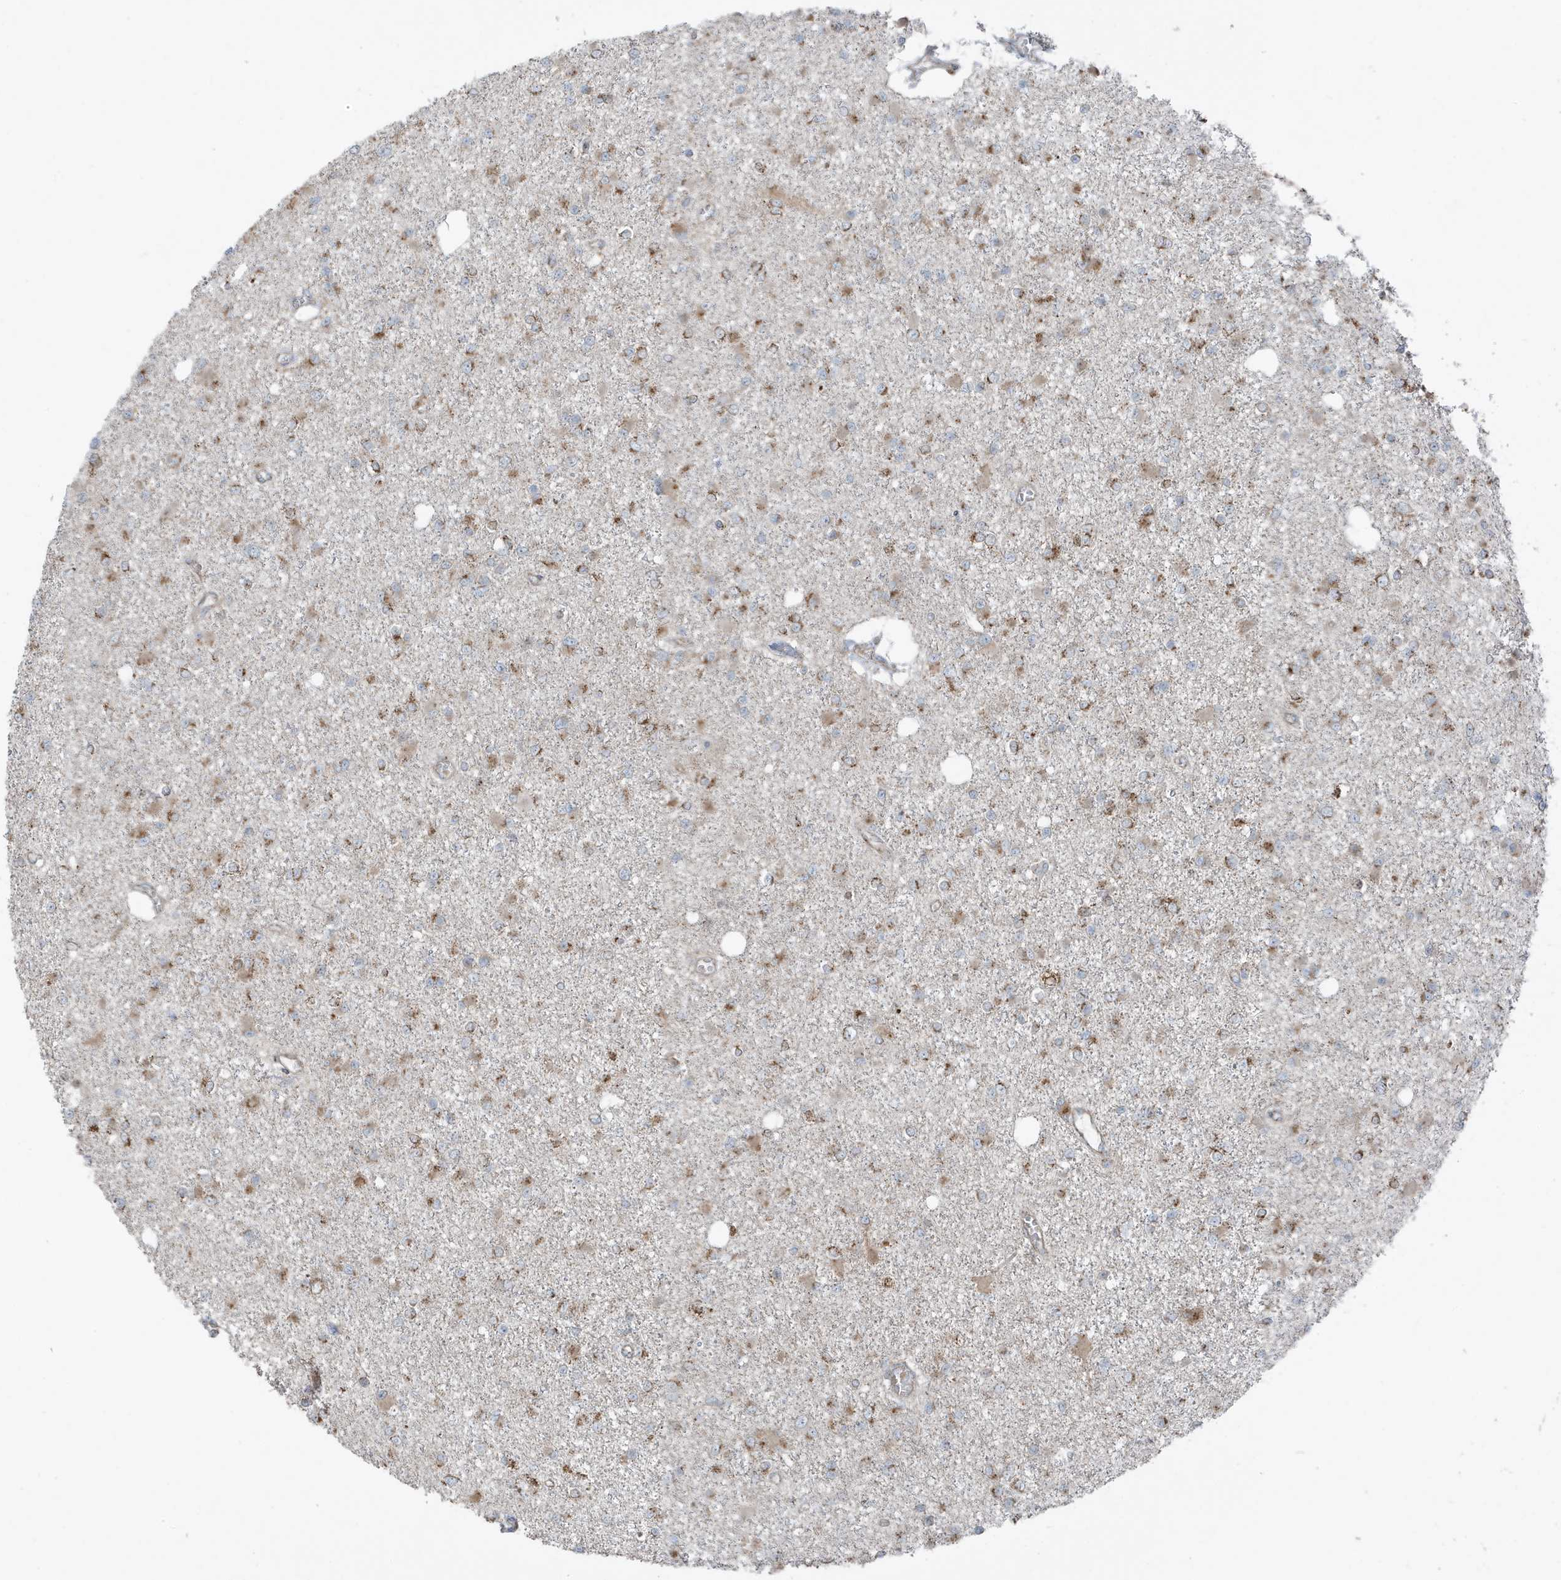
{"staining": {"intensity": "moderate", "quantity": "25%-75%", "location": "cytoplasmic/membranous"}, "tissue": "glioma", "cell_type": "Tumor cells", "image_type": "cancer", "snomed": [{"axis": "morphology", "description": "Glioma, malignant, Low grade"}, {"axis": "topography", "description": "Brain"}], "caption": "Malignant low-grade glioma stained with DAB immunohistochemistry demonstrates medium levels of moderate cytoplasmic/membranous staining in about 25%-75% of tumor cells. (IHC, brightfield microscopy, high magnification).", "gene": "GOLGA4", "patient": {"sex": "female", "age": 22}}